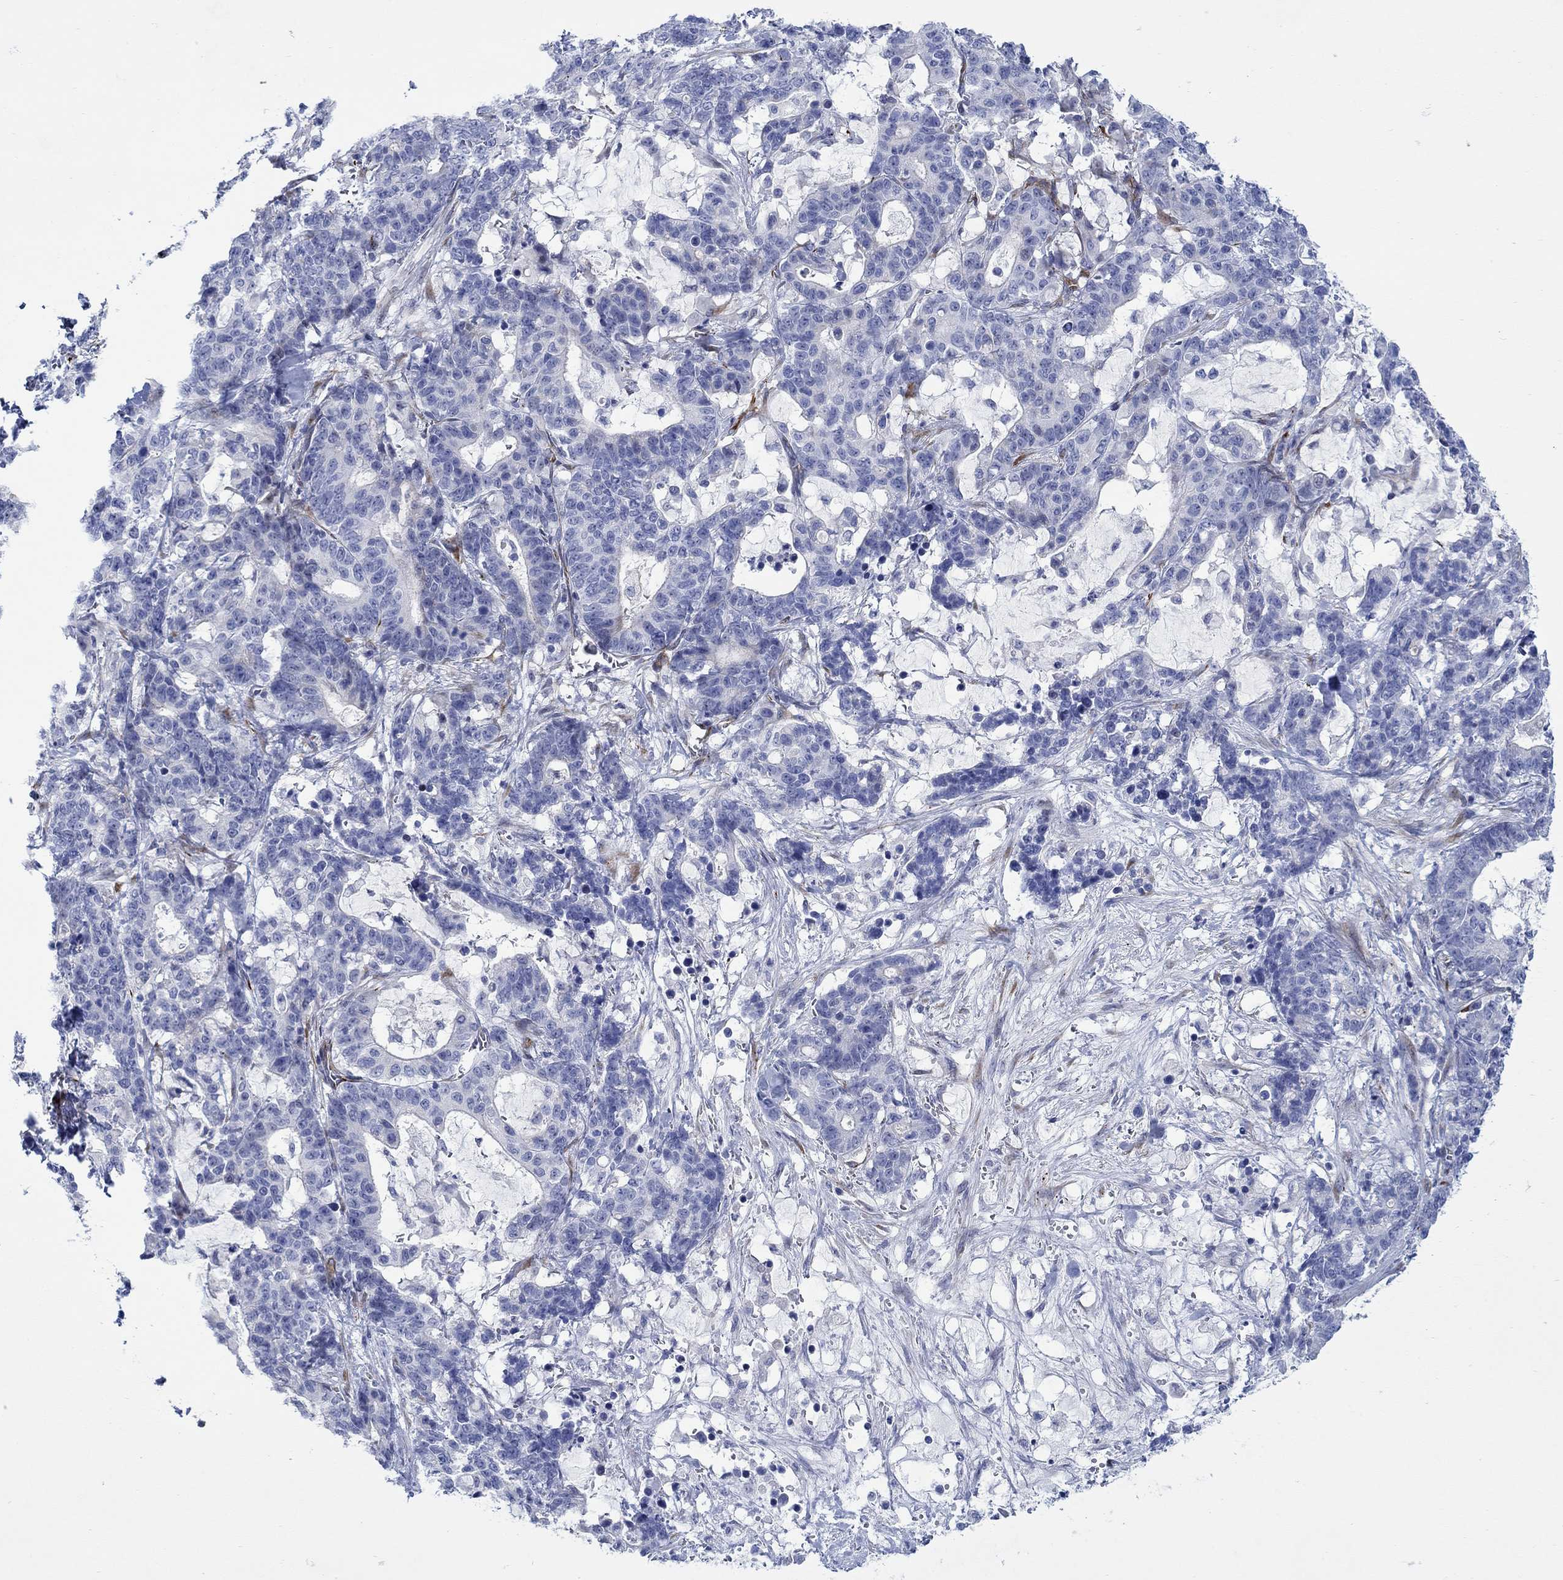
{"staining": {"intensity": "negative", "quantity": "none", "location": "none"}, "tissue": "stomach cancer", "cell_type": "Tumor cells", "image_type": "cancer", "snomed": [{"axis": "morphology", "description": "Normal tissue, NOS"}, {"axis": "morphology", "description": "Adenocarcinoma, NOS"}, {"axis": "topography", "description": "Stomach"}], "caption": "Immunohistochemistry micrograph of neoplastic tissue: human stomach cancer (adenocarcinoma) stained with DAB (3,3'-diaminobenzidine) demonstrates no significant protein expression in tumor cells.", "gene": "KSR2", "patient": {"sex": "female", "age": 64}}